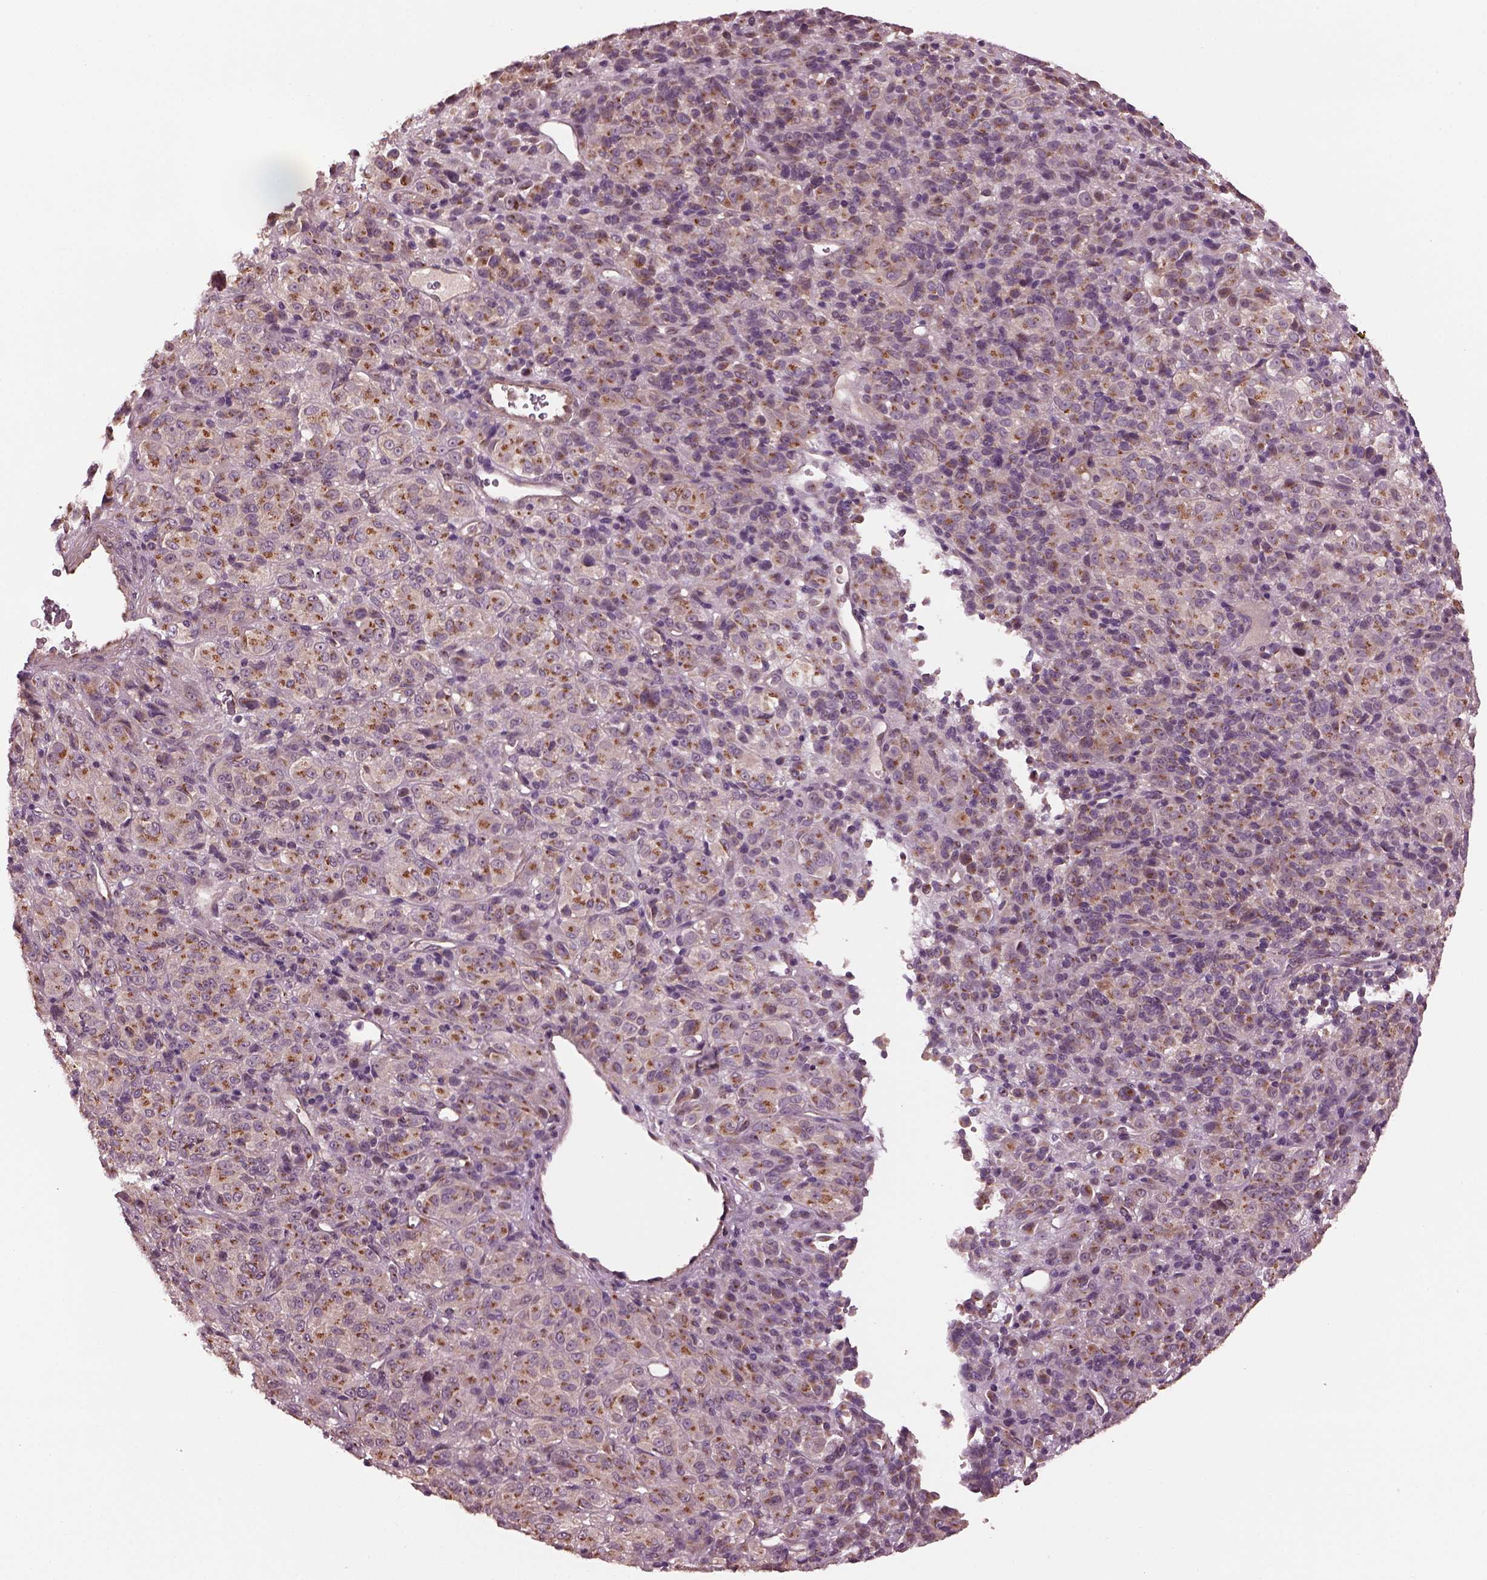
{"staining": {"intensity": "moderate", "quantity": "25%-75%", "location": "cytoplasmic/membranous"}, "tissue": "melanoma", "cell_type": "Tumor cells", "image_type": "cancer", "snomed": [{"axis": "morphology", "description": "Malignant melanoma, Metastatic site"}, {"axis": "topography", "description": "Brain"}], "caption": "Malignant melanoma (metastatic site) tissue displays moderate cytoplasmic/membranous positivity in approximately 25%-75% of tumor cells, visualized by immunohistochemistry.", "gene": "RUFY3", "patient": {"sex": "female", "age": 56}}